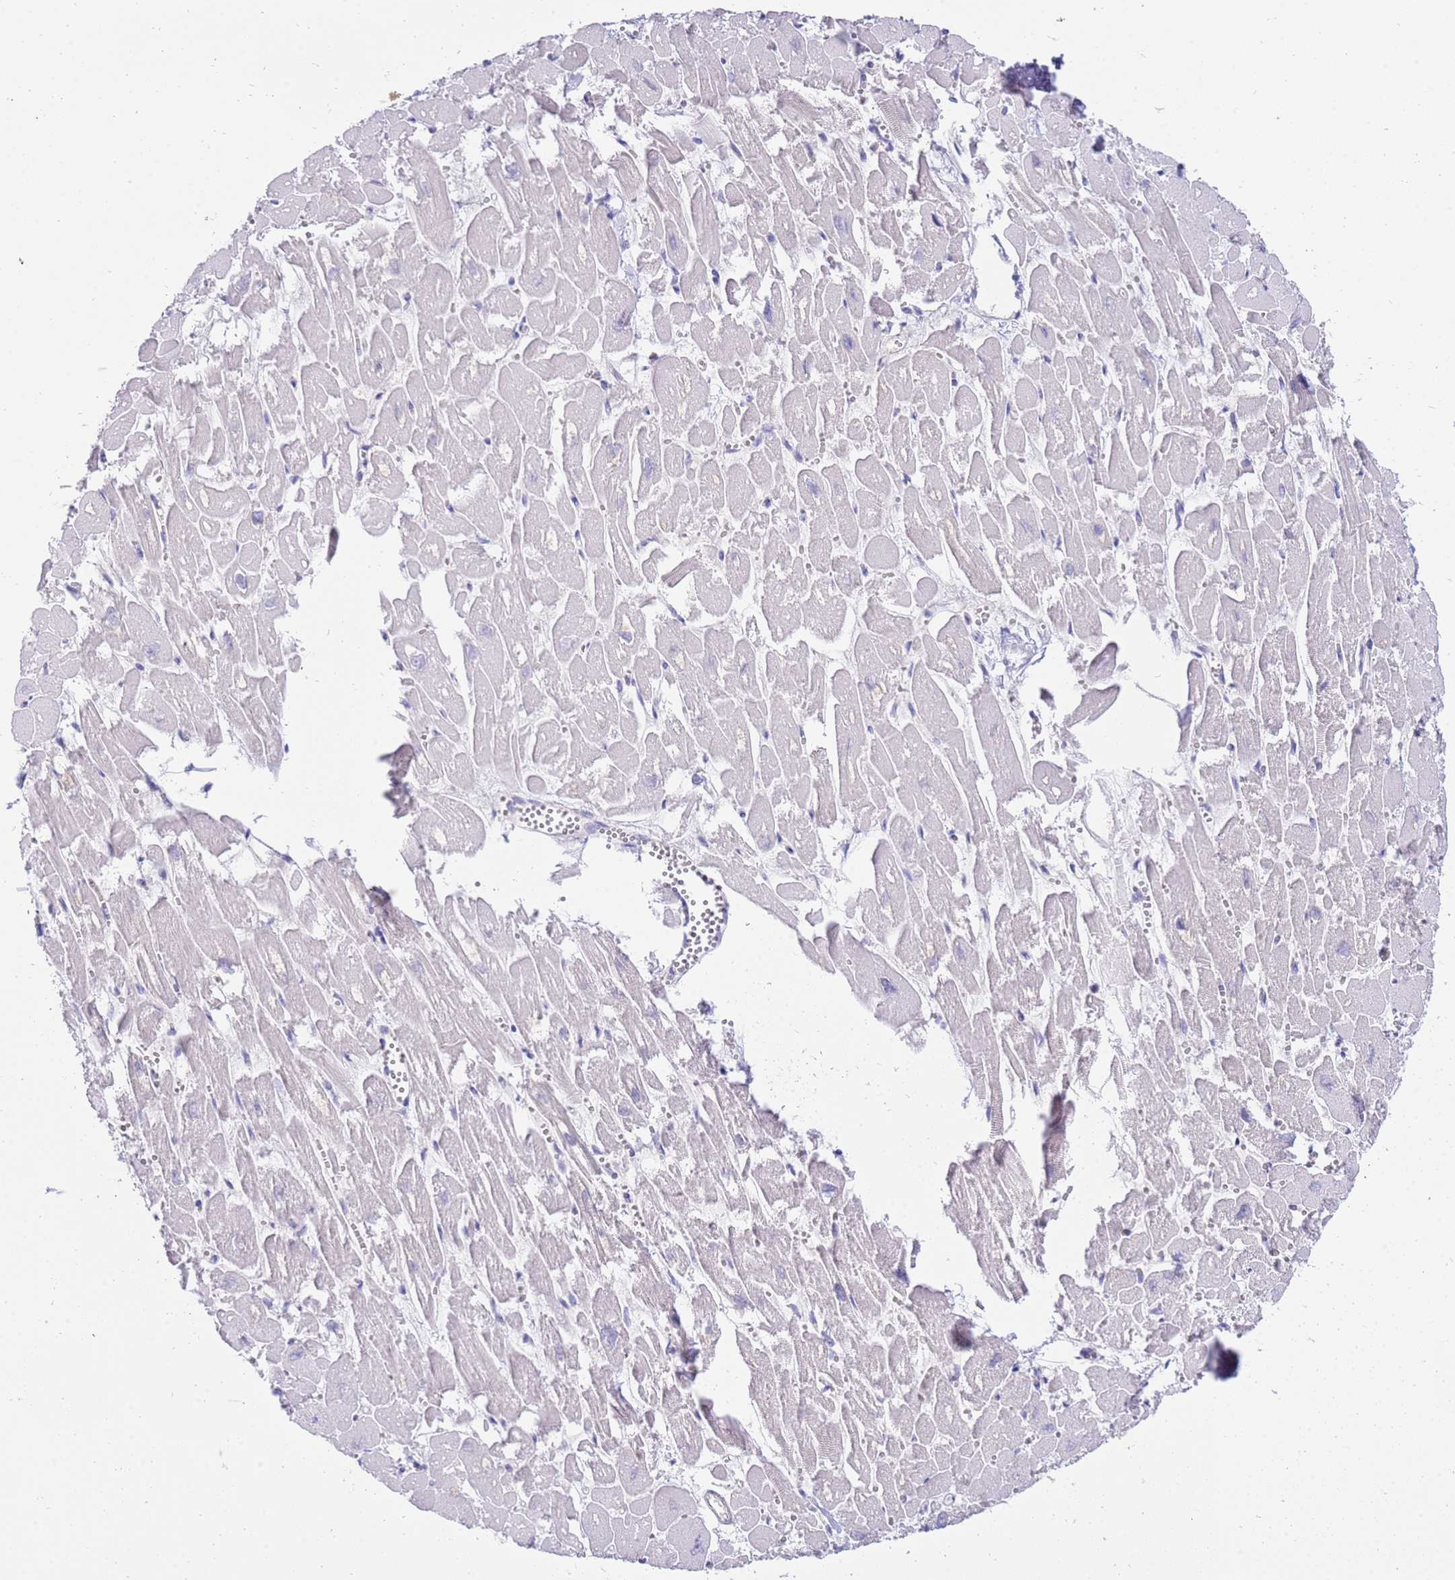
{"staining": {"intensity": "negative", "quantity": "none", "location": "none"}, "tissue": "heart muscle", "cell_type": "Cardiomyocytes", "image_type": "normal", "snomed": [{"axis": "morphology", "description": "Normal tissue, NOS"}, {"axis": "topography", "description": "Heart"}], "caption": "An immunohistochemistry photomicrograph of unremarkable heart muscle is shown. There is no staining in cardiomyocytes of heart muscle. The staining is performed using DAB brown chromogen with nuclei counter-stained in using hematoxylin.", "gene": "STK25", "patient": {"sex": "male", "age": 54}}